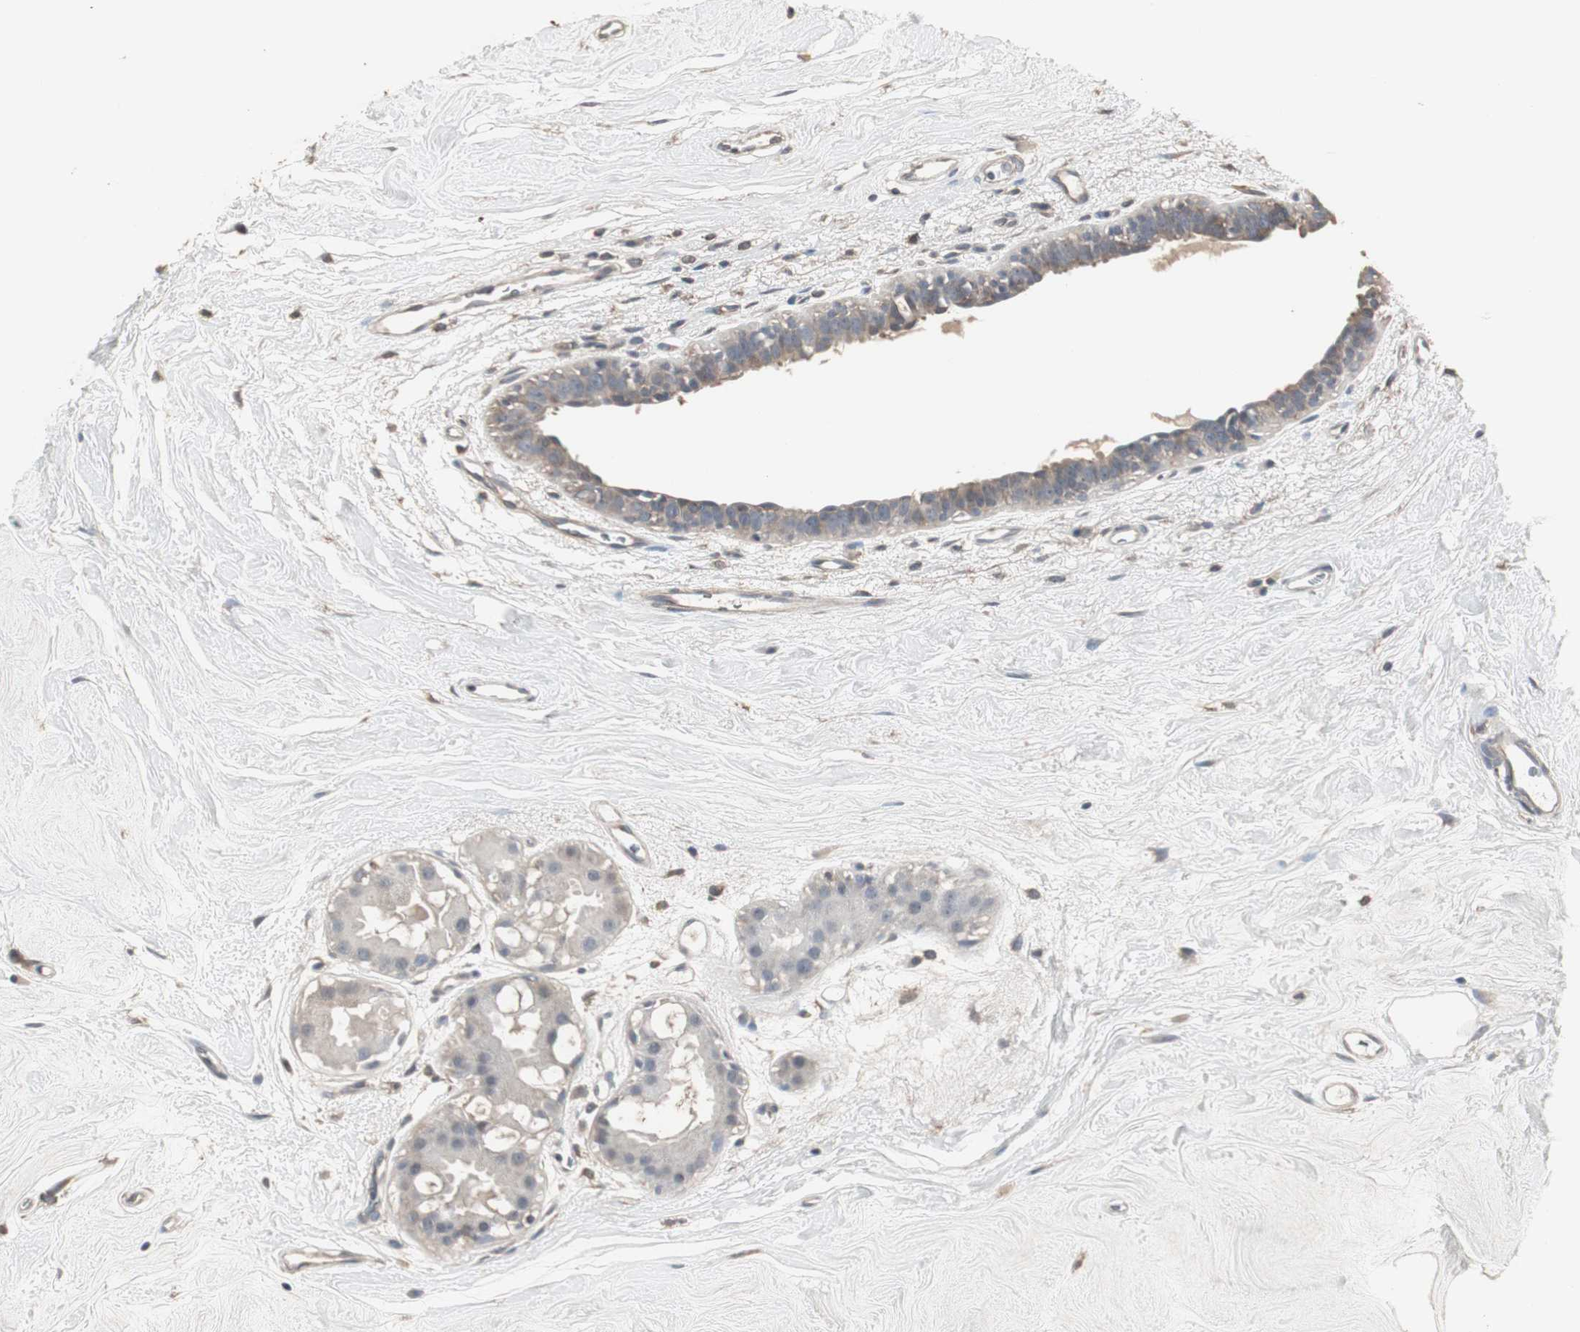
{"staining": {"intensity": "weak", "quantity": ">75%", "location": "cytoplasmic/membranous"}, "tissue": "breast cancer", "cell_type": "Tumor cells", "image_type": "cancer", "snomed": [{"axis": "morphology", "description": "Duct carcinoma"}, {"axis": "topography", "description": "Breast"}], "caption": "Immunohistochemistry (IHC) photomicrograph of human breast cancer (intraductal carcinoma) stained for a protein (brown), which demonstrates low levels of weak cytoplasmic/membranous staining in approximately >75% of tumor cells.", "gene": "HPRT1", "patient": {"sex": "female", "age": 40}}